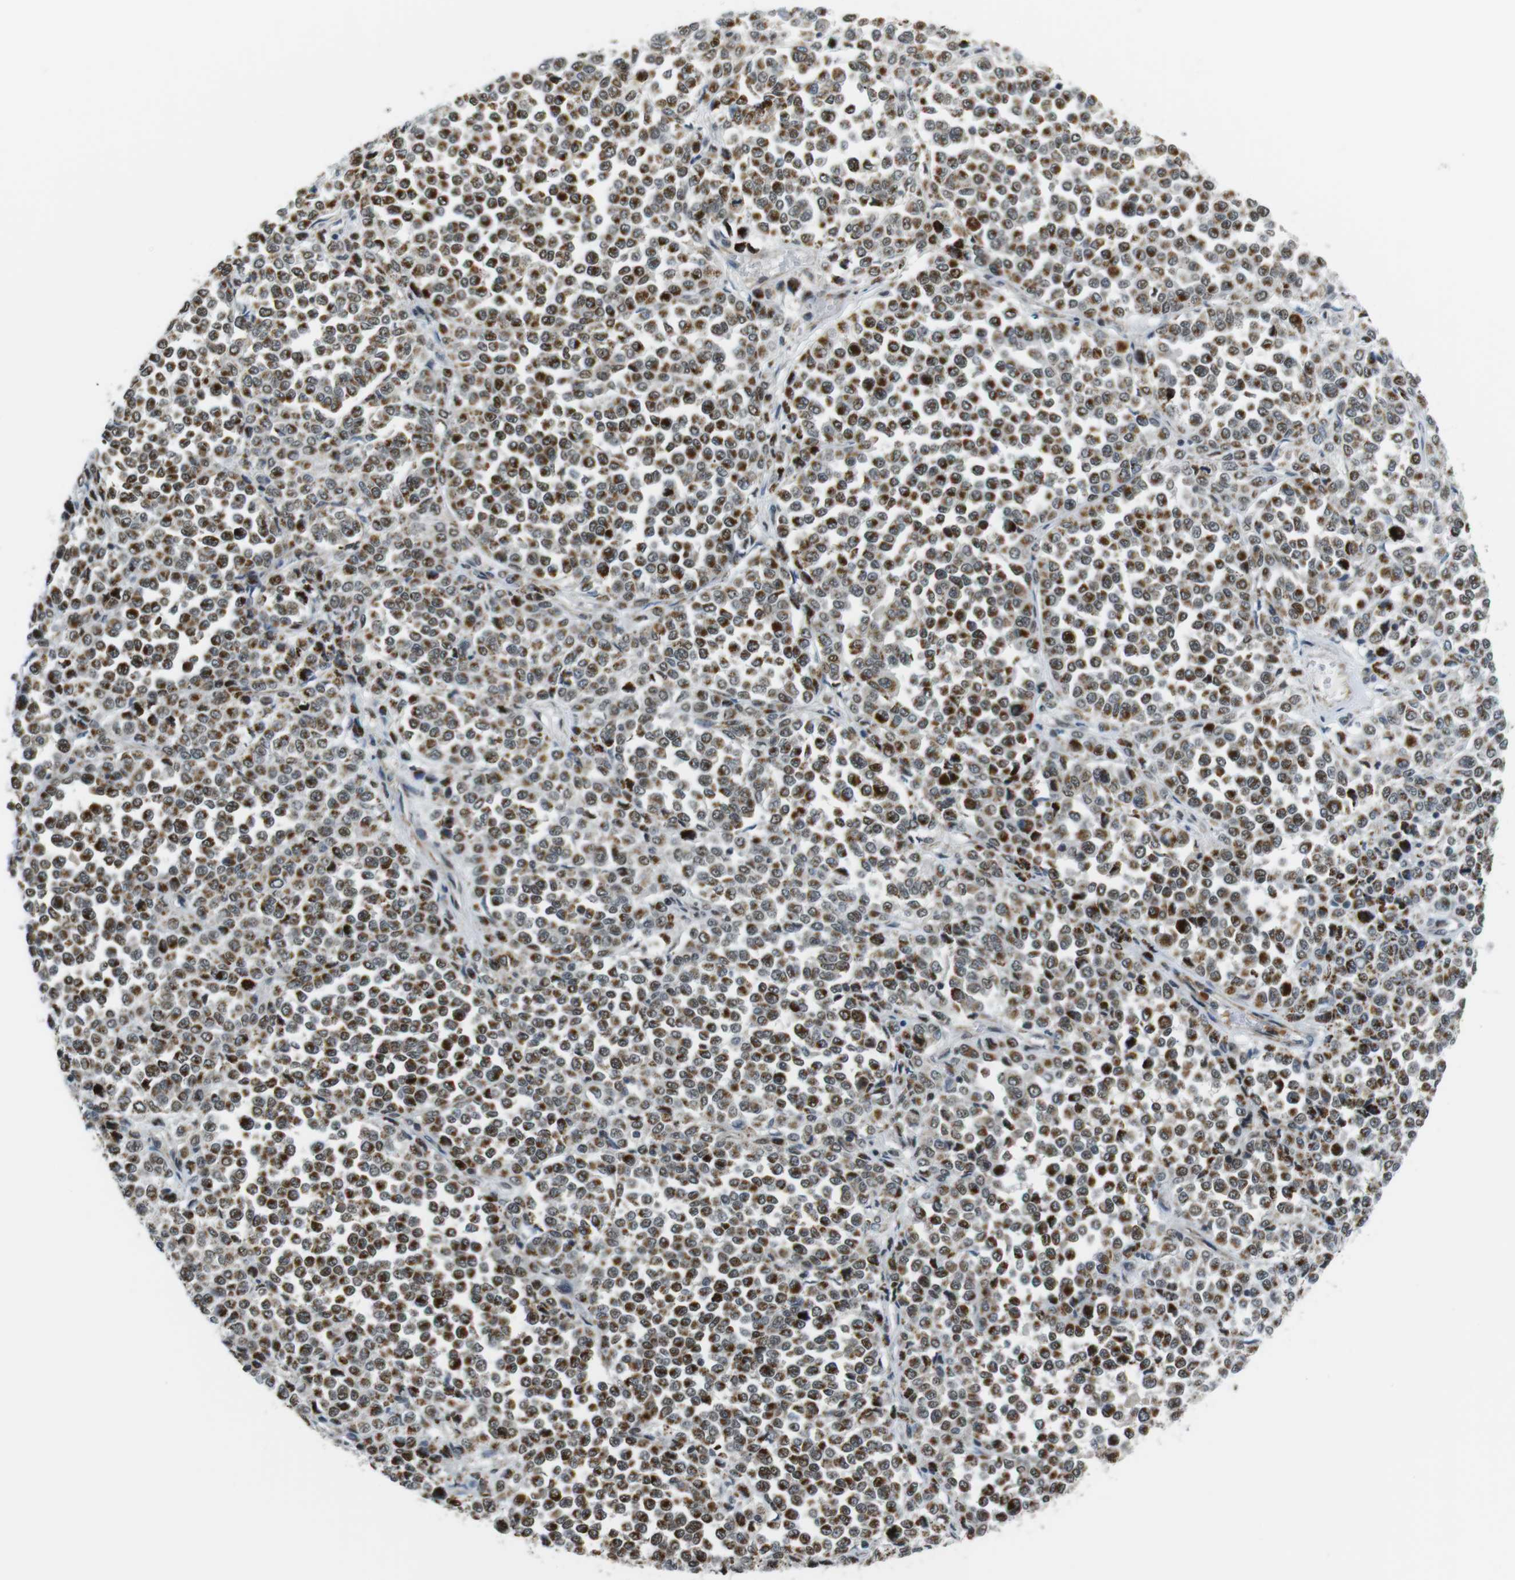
{"staining": {"intensity": "moderate", "quantity": ">75%", "location": "cytoplasmic/membranous,nuclear"}, "tissue": "melanoma", "cell_type": "Tumor cells", "image_type": "cancer", "snomed": [{"axis": "morphology", "description": "Malignant melanoma, Metastatic site"}, {"axis": "topography", "description": "Pancreas"}], "caption": "Approximately >75% of tumor cells in human malignant melanoma (metastatic site) display moderate cytoplasmic/membranous and nuclear protein expression as visualized by brown immunohistochemical staining.", "gene": "USP7", "patient": {"sex": "female", "age": 30}}